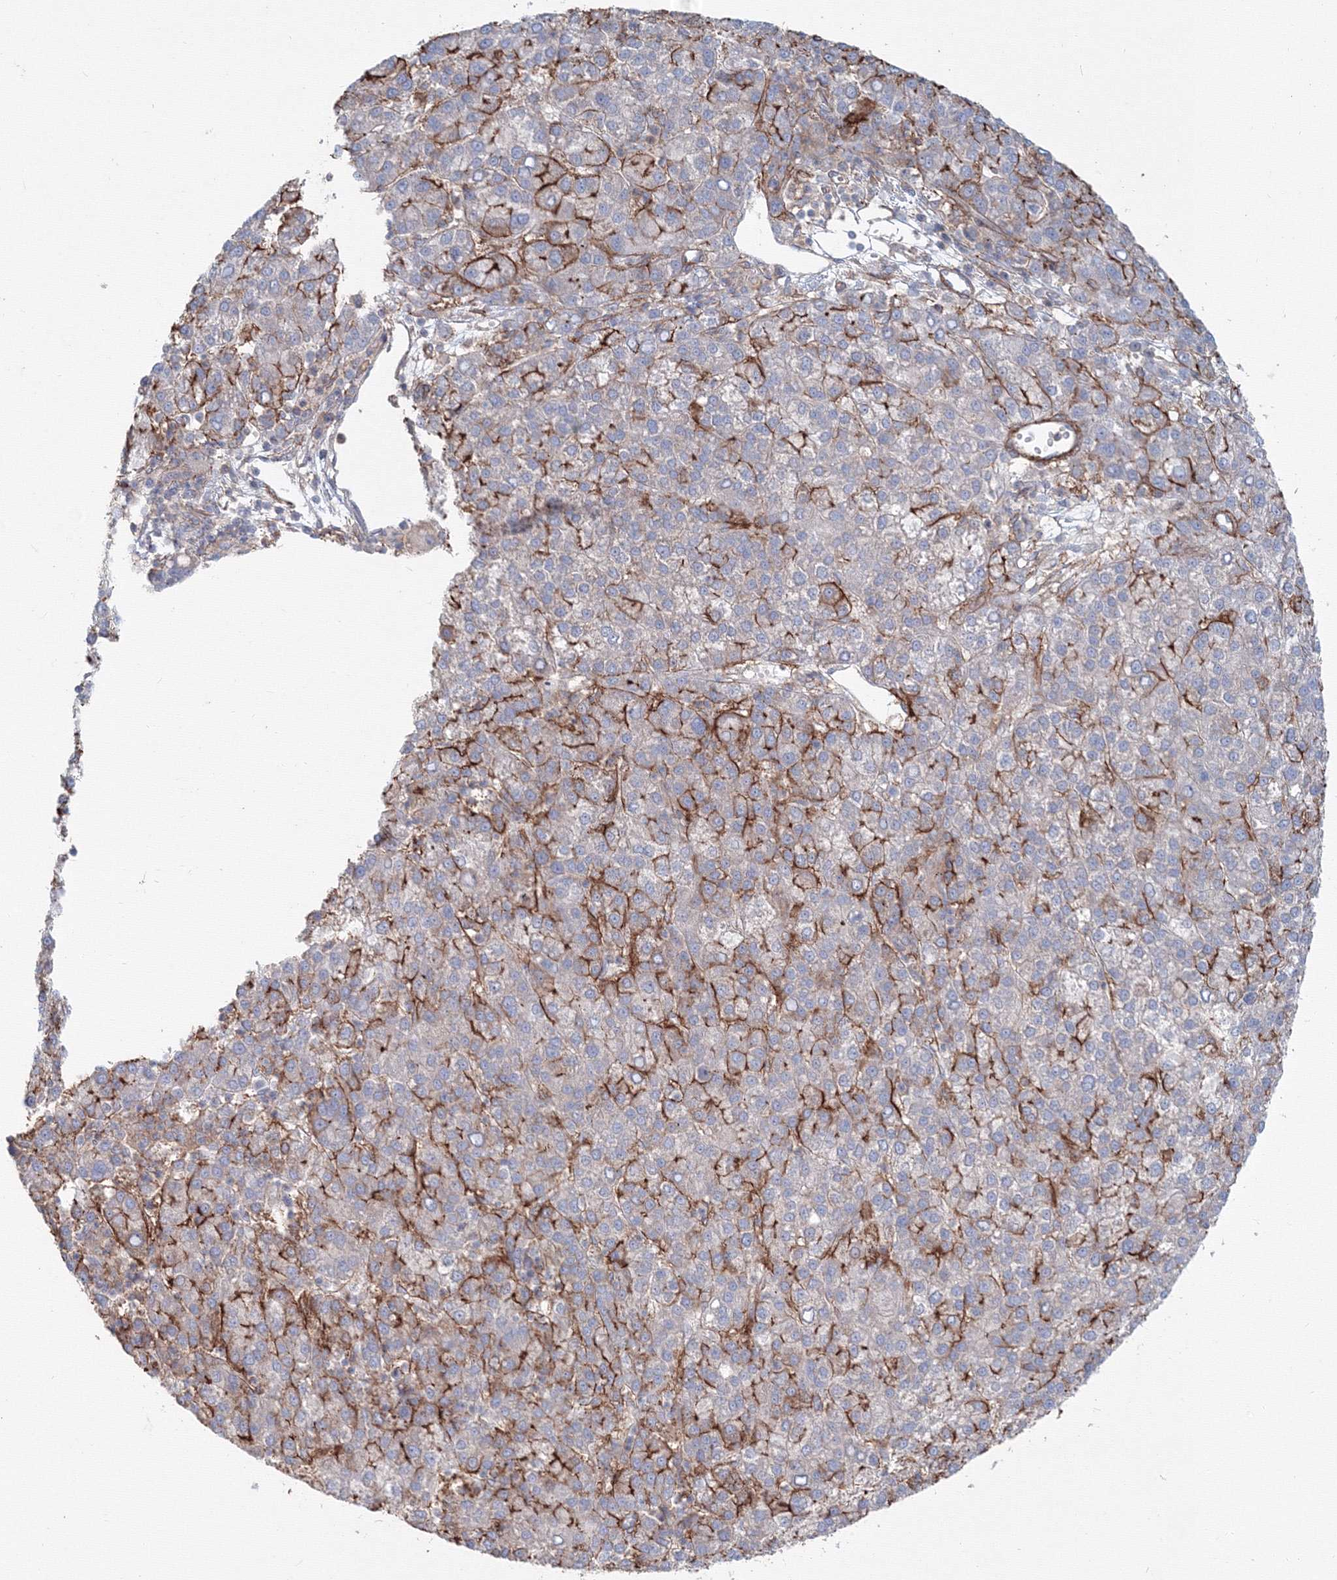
{"staining": {"intensity": "strong", "quantity": "<25%", "location": "cytoplasmic/membranous"}, "tissue": "liver cancer", "cell_type": "Tumor cells", "image_type": "cancer", "snomed": [{"axis": "morphology", "description": "Carcinoma, Hepatocellular, NOS"}, {"axis": "topography", "description": "Liver"}], "caption": "Liver cancer stained with IHC shows strong cytoplasmic/membranous positivity in about <25% of tumor cells.", "gene": "SH3PXD2A", "patient": {"sex": "female", "age": 58}}